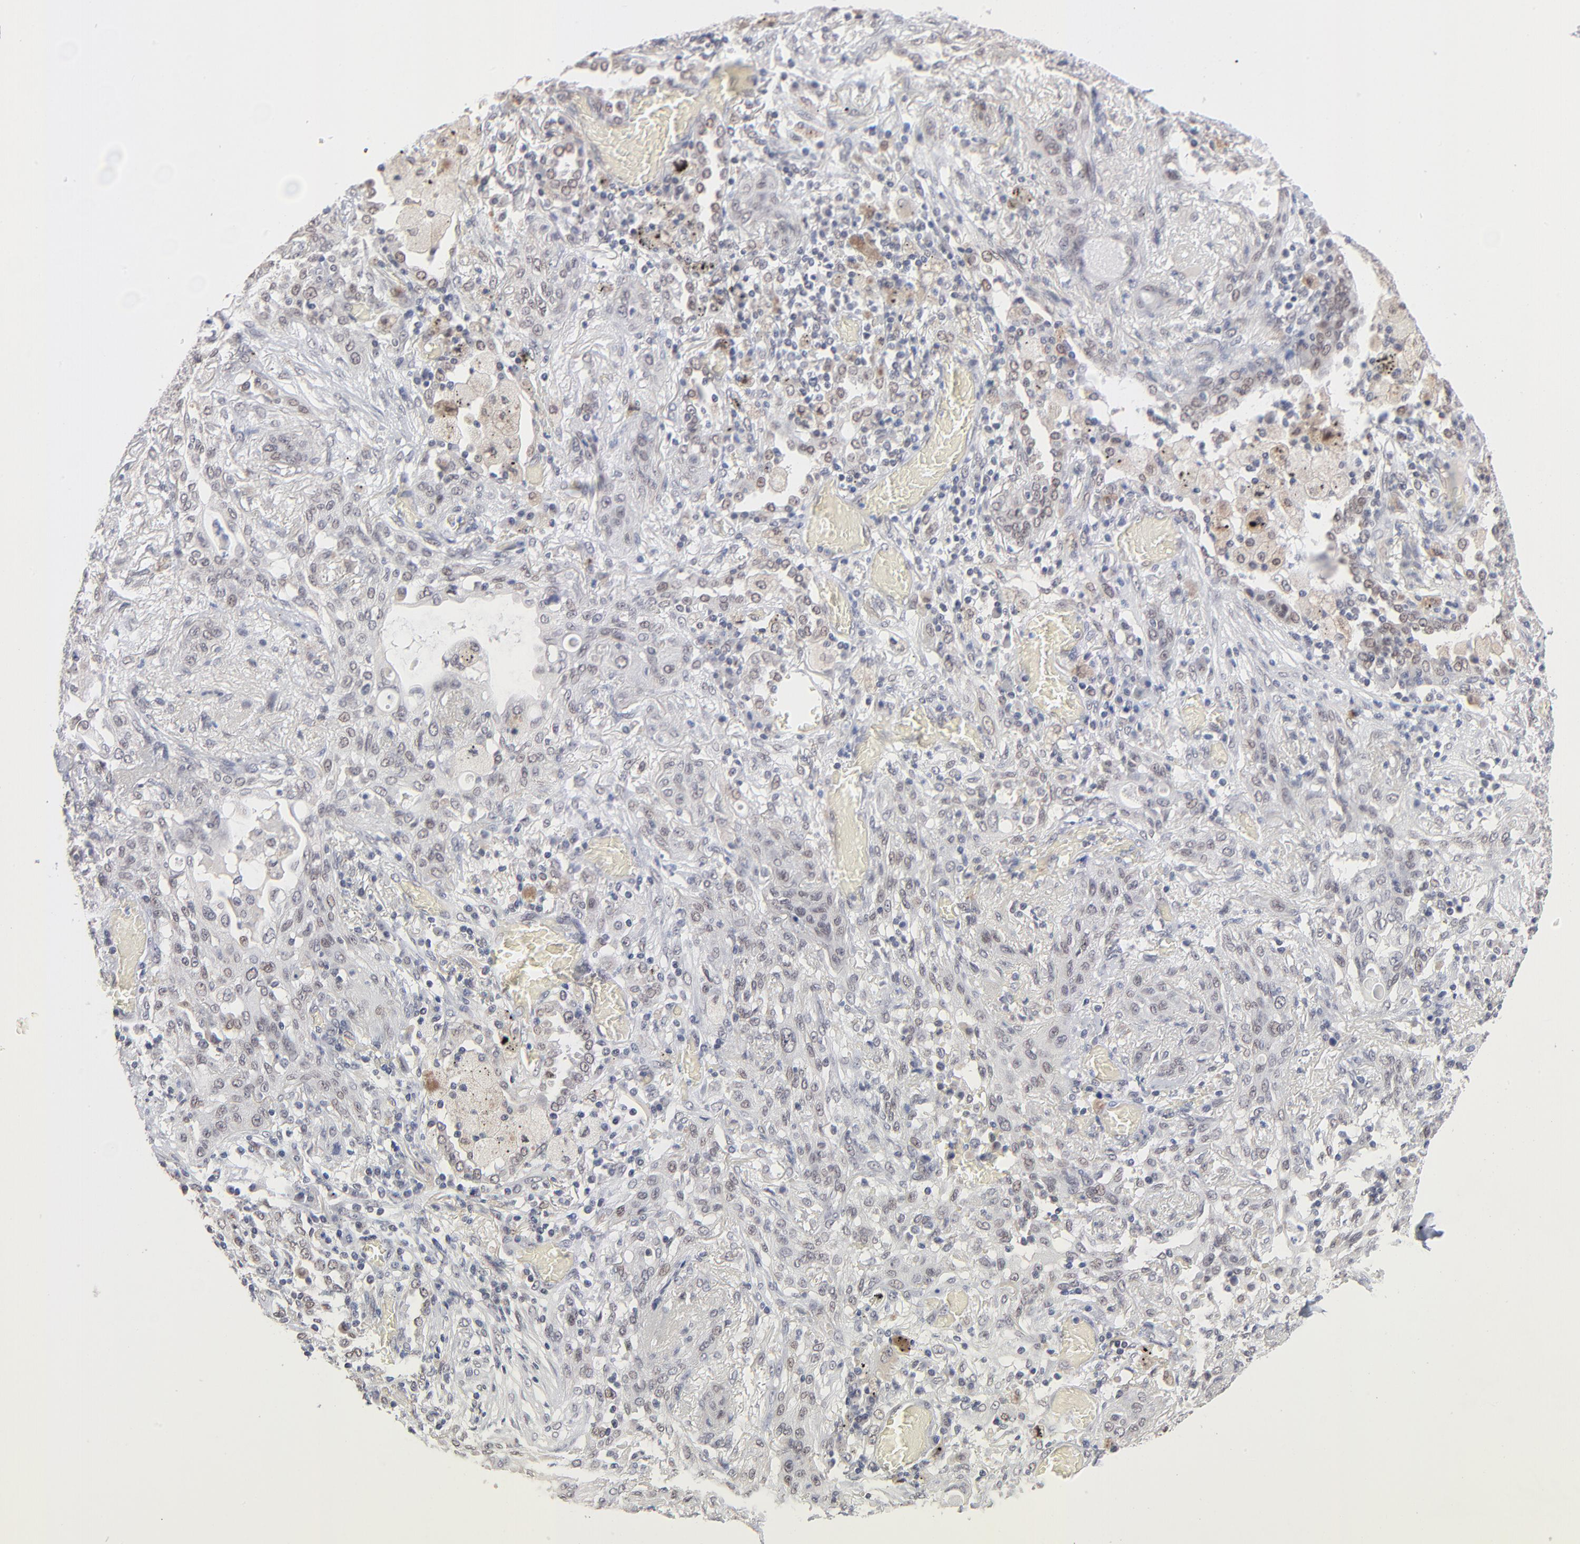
{"staining": {"intensity": "negative", "quantity": "none", "location": "none"}, "tissue": "lung cancer", "cell_type": "Tumor cells", "image_type": "cancer", "snomed": [{"axis": "morphology", "description": "Squamous cell carcinoma, NOS"}, {"axis": "topography", "description": "Lung"}], "caption": "The histopathology image displays no staining of tumor cells in lung cancer.", "gene": "MBIP", "patient": {"sex": "female", "age": 47}}